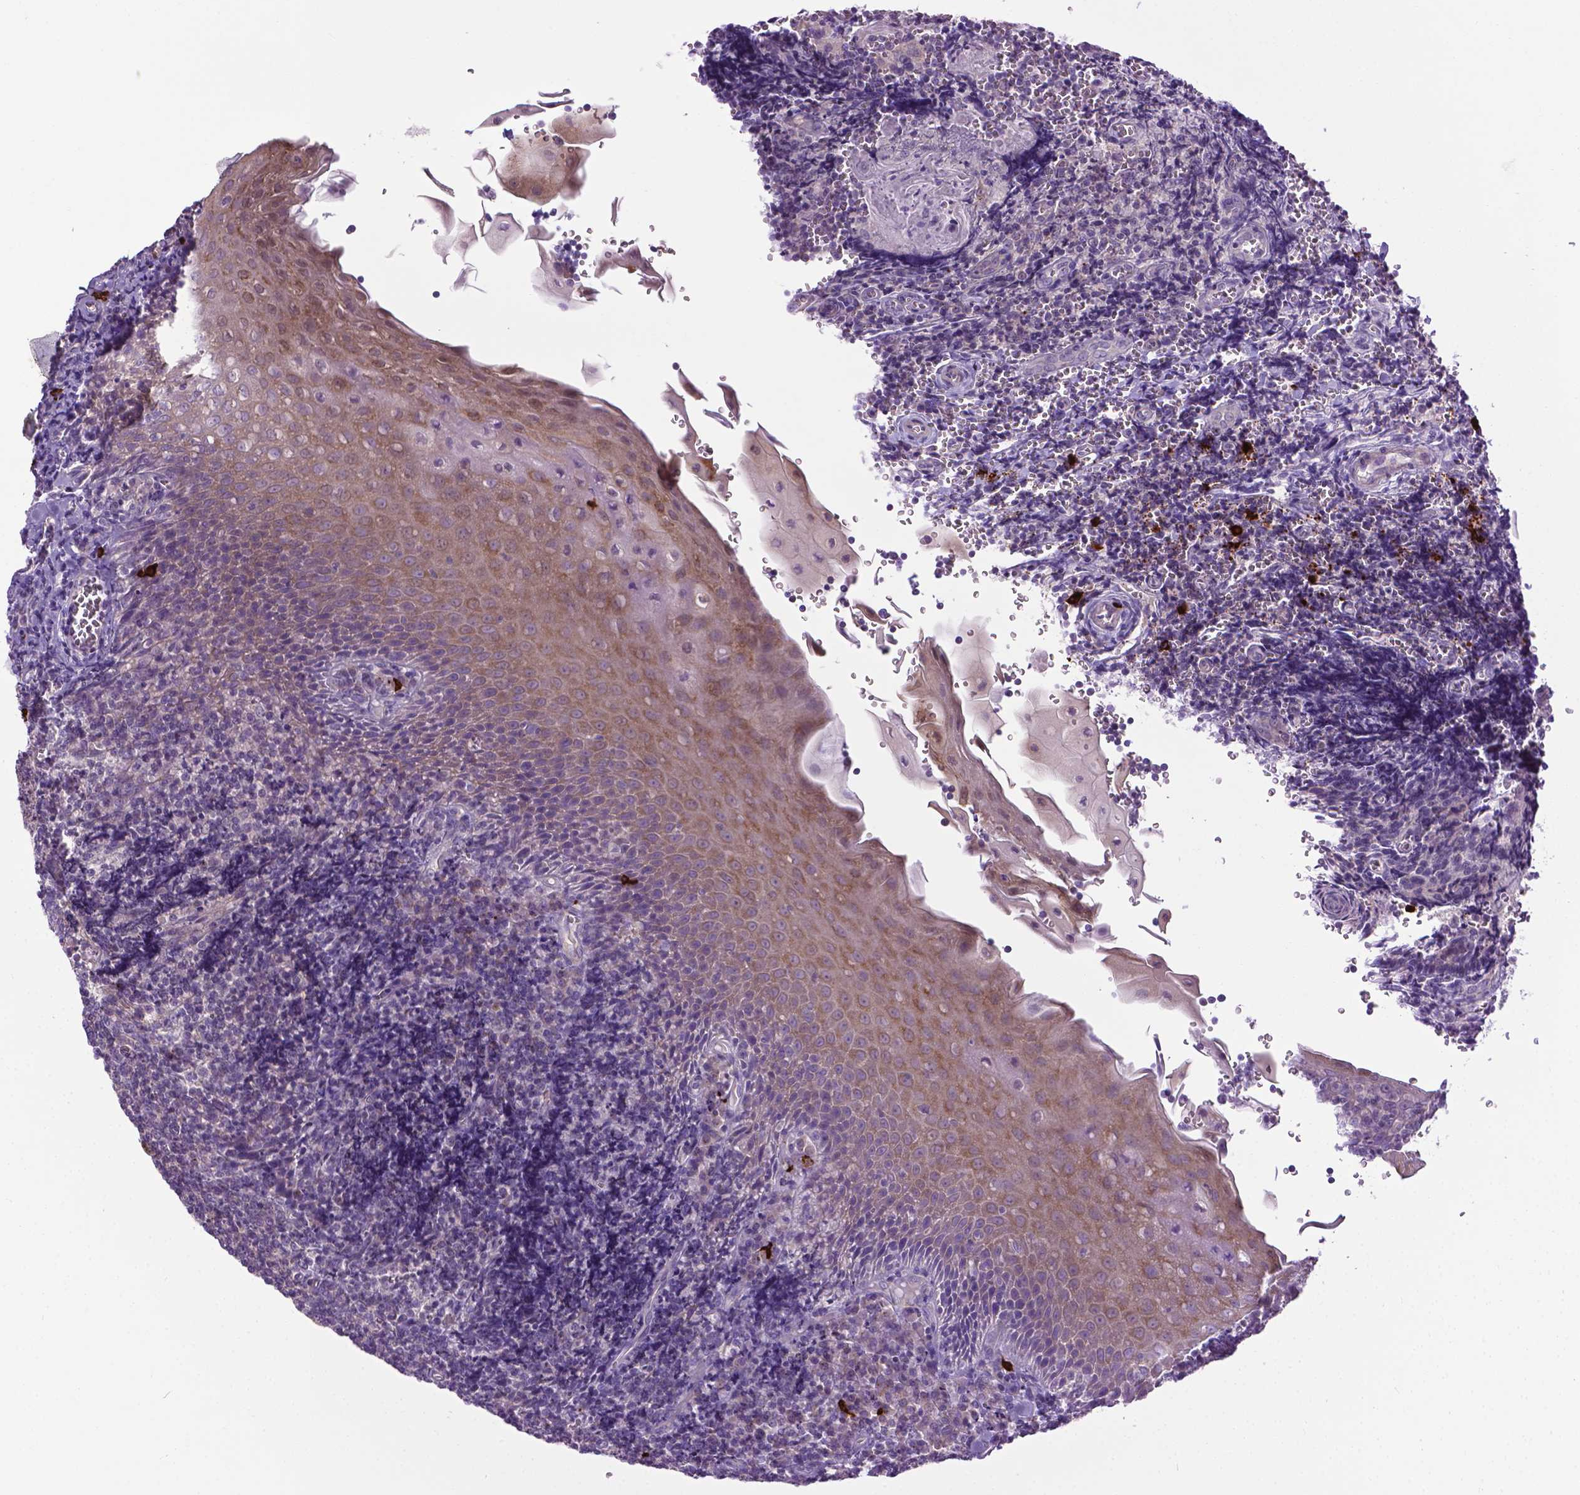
{"staining": {"intensity": "negative", "quantity": "none", "location": "none"}, "tissue": "tonsil", "cell_type": "Germinal center cells", "image_type": "normal", "snomed": [{"axis": "morphology", "description": "Normal tissue, NOS"}, {"axis": "morphology", "description": "Inflammation, NOS"}, {"axis": "topography", "description": "Tonsil"}], "caption": "High power microscopy image of an immunohistochemistry photomicrograph of benign tonsil, revealing no significant staining in germinal center cells. The staining is performed using DAB brown chromogen with nuclei counter-stained in using hematoxylin.", "gene": "SPECC1L", "patient": {"sex": "female", "age": 31}}